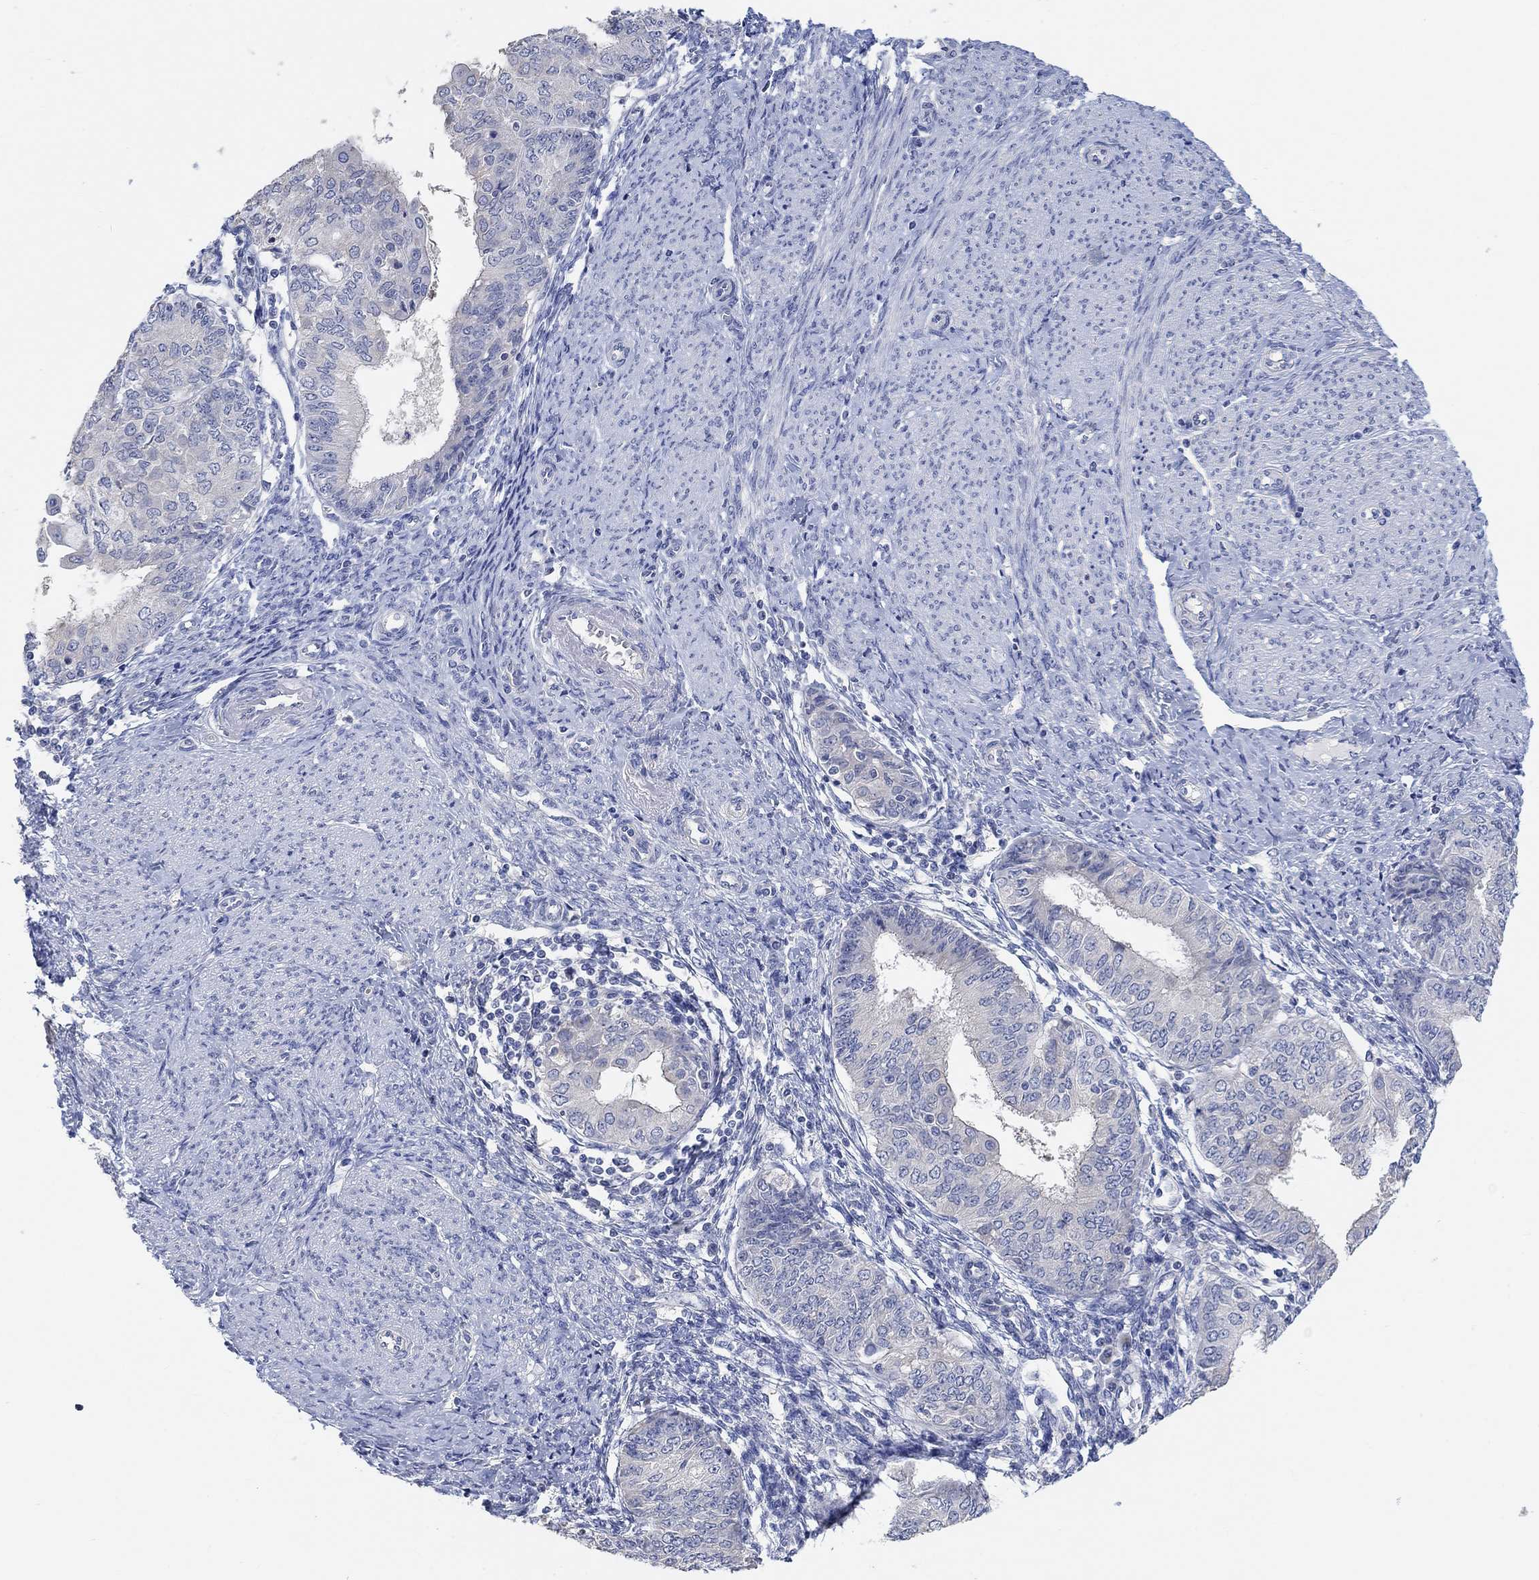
{"staining": {"intensity": "negative", "quantity": "none", "location": "none"}, "tissue": "endometrial cancer", "cell_type": "Tumor cells", "image_type": "cancer", "snomed": [{"axis": "morphology", "description": "Adenocarcinoma, NOS"}, {"axis": "topography", "description": "Endometrium"}], "caption": "IHC image of human endometrial adenocarcinoma stained for a protein (brown), which demonstrates no expression in tumor cells.", "gene": "NLRP14", "patient": {"sex": "female", "age": 68}}